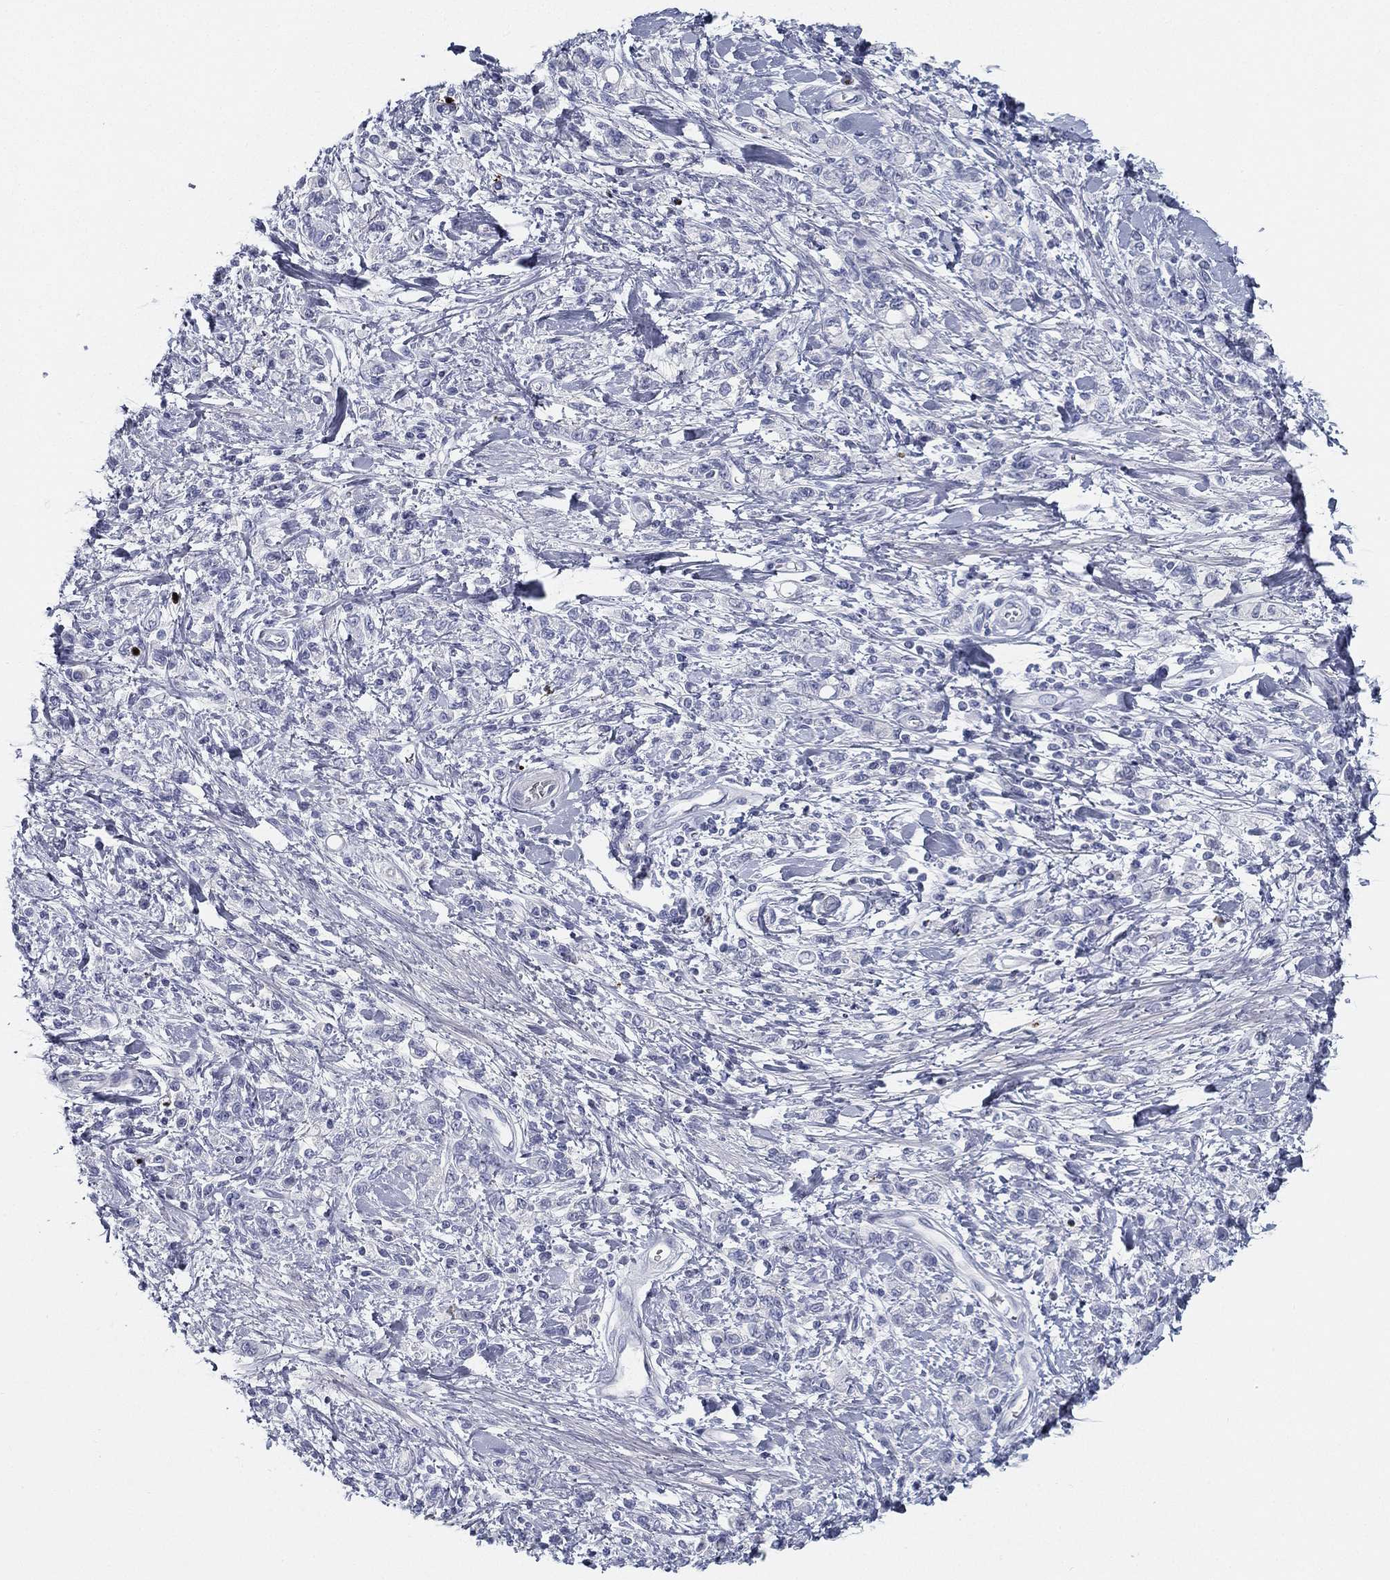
{"staining": {"intensity": "negative", "quantity": "none", "location": "none"}, "tissue": "stomach cancer", "cell_type": "Tumor cells", "image_type": "cancer", "snomed": [{"axis": "morphology", "description": "Adenocarcinoma, NOS"}, {"axis": "topography", "description": "Stomach"}], "caption": "DAB (3,3'-diaminobenzidine) immunohistochemical staining of human stomach adenocarcinoma shows no significant expression in tumor cells.", "gene": "SPPL2C", "patient": {"sex": "male", "age": 77}}